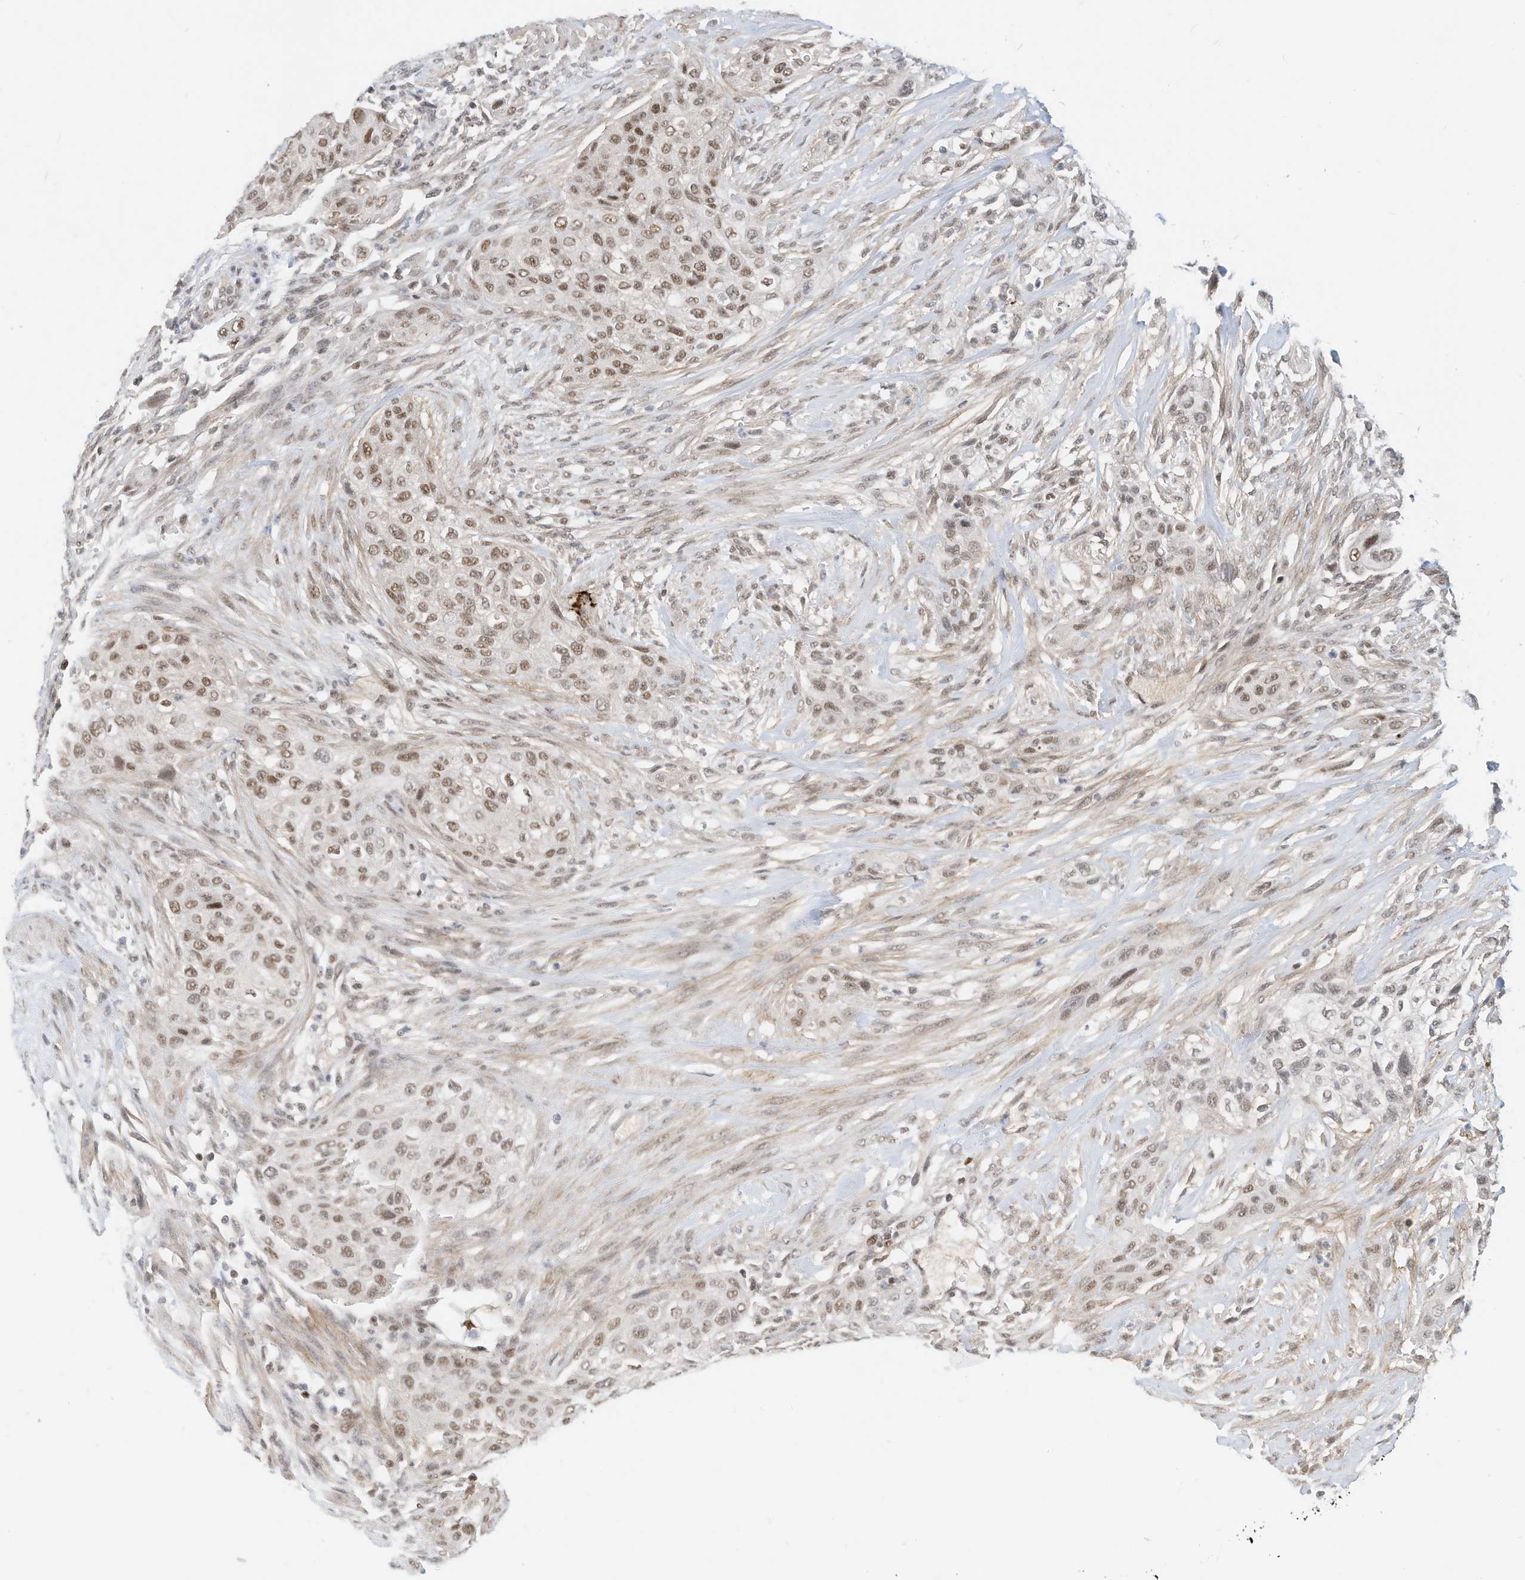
{"staining": {"intensity": "moderate", "quantity": ">75%", "location": "nuclear"}, "tissue": "urothelial cancer", "cell_type": "Tumor cells", "image_type": "cancer", "snomed": [{"axis": "morphology", "description": "Urothelial carcinoma, High grade"}, {"axis": "topography", "description": "Urinary bladder"}], "caption": "The photomicrograph displays staining of urothelial cancer, revealing moderate nuclear protein positivity (brown color) within tumor cells.", "gene": "OGT", "patient": {"sex": "male", "age": 35}}